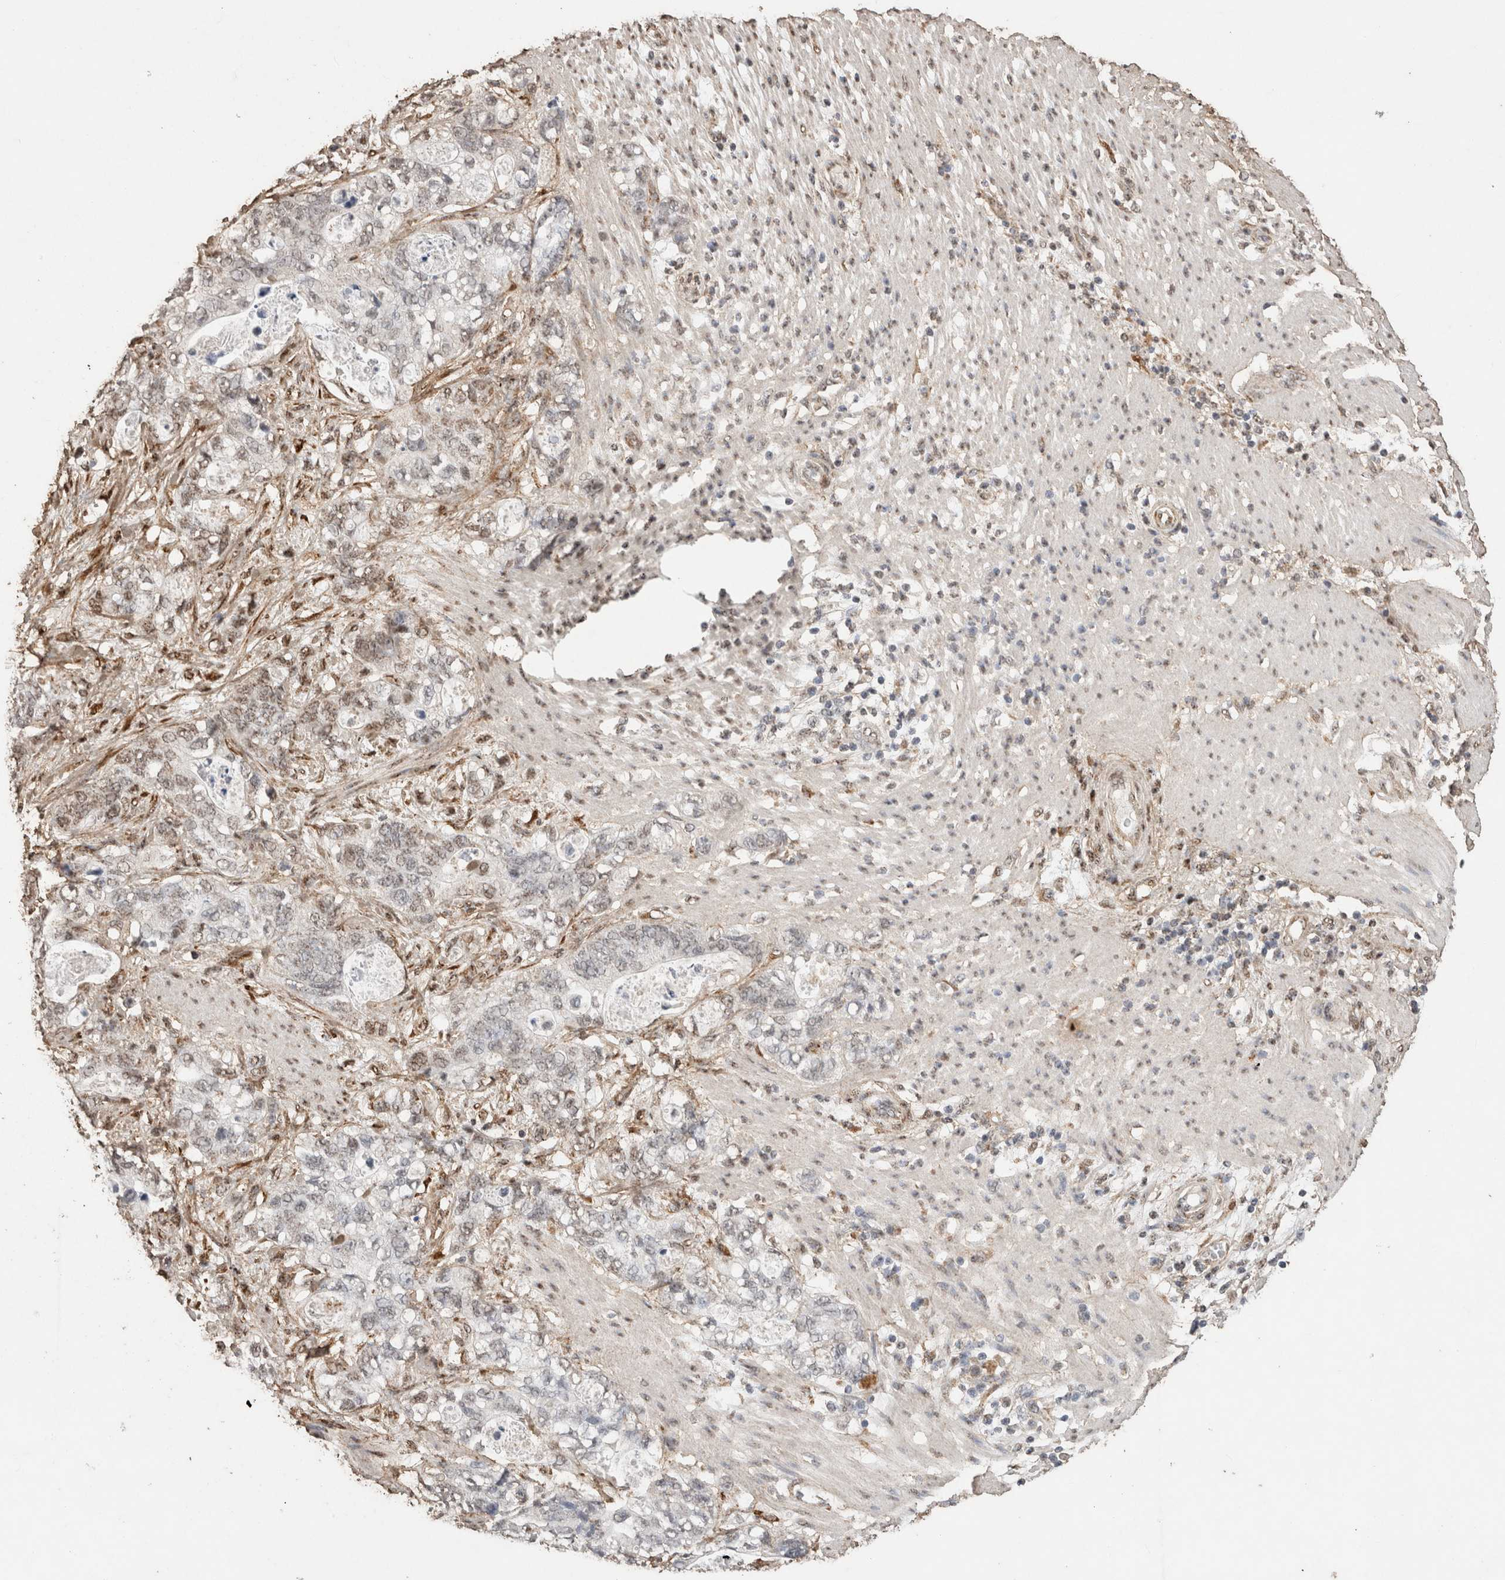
{"staining": {"intensity": "moderate", "quantity": "25%-75%", "location": "nuclear"}, "tissue": "stomach cancer", "cell_type": "Tumor cells", "image_type": "cancer", "snomed": [{"axis": "morphology", "description": "Normal tissue, NOS"}, {"axis": "morphology", "description": "Adenocarcinoma, NOS"}, {"axis": "topography", "description": "Stomach"}], "caption": "Immunohistochemical staining of stomach cancer (adenocarcinoma) exhibits medium levels of moderate nuclear protein staining in approximately 25%-75% of tumor cells. Nuclei are stained in blue.", "gene": "C1QTNF5", "patient": {"sex": "female", "age": 89}}